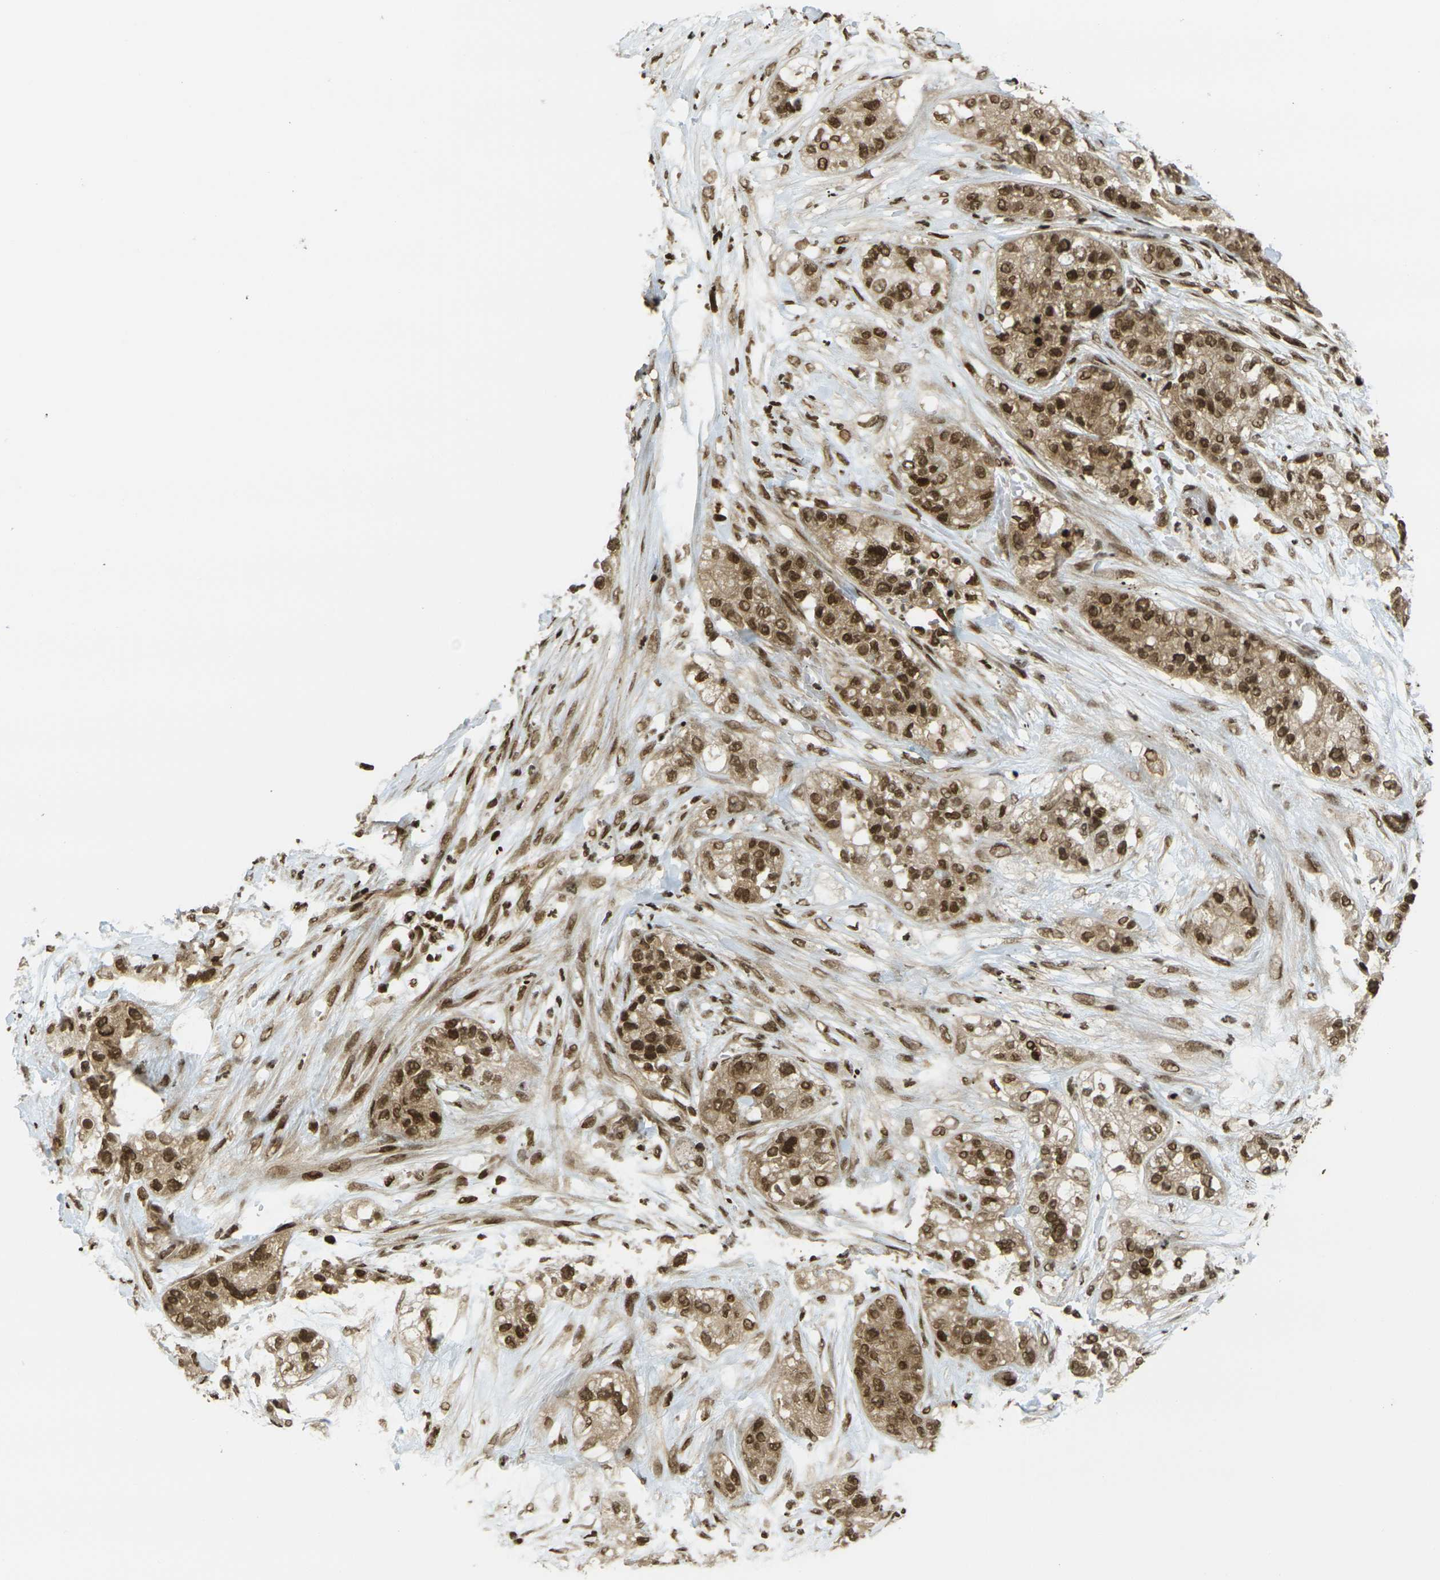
{"staining": {"intensity": "moderate", "quantity": ">75%", "location": "cytoplasmic/membranous,nuclear"}, "tissue": "pancreatic cancer", "cell_type": "Tumor cells", "image_type": "cancer", "snomed": [{"axis": "morphology", "description": "Adenocarcinoma, NOS"}, {"axis": "topography", "description": "Pancreas"}], "caption": "Immunohistochemistry image of pancreatic adenocarcinoma stained for a protein (brown), which shows medium levels of moderate cytoplasmic/membranous and nuclear expression in about >75% of tumor cells.", "gene": "RUVBL2", "patient": {"sex": "female", "age": 78}}